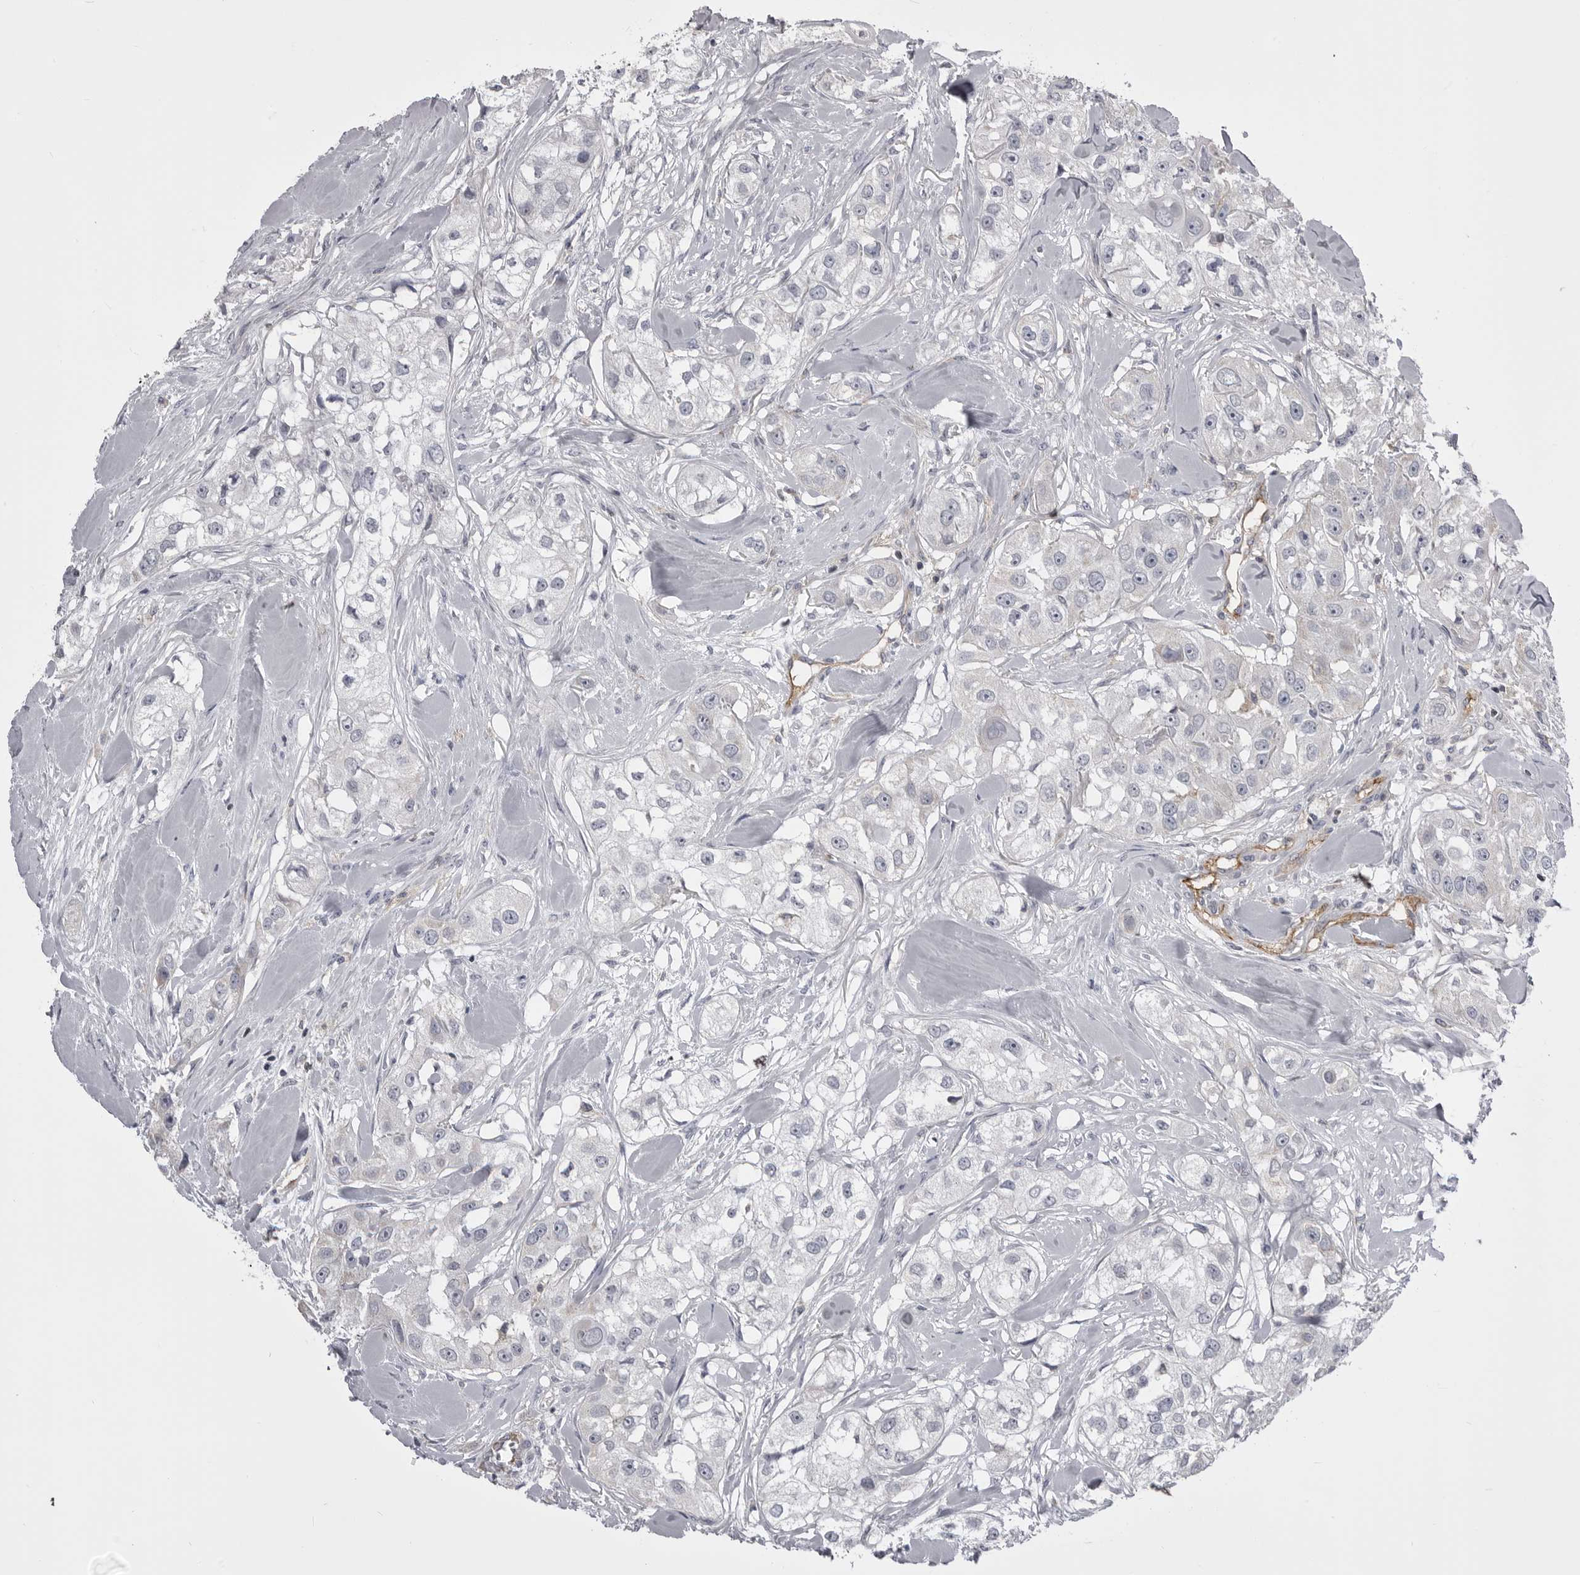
{"staining": {"intensity": "negative", "quantity": "none", "location": "none"}, "tissue": "head and neck cancer", "cell_type": "Tumor cells", "image_type": "cancer", "snomed": [{"axis": "morphology", "description": "Normal tissue, NOS"}, {"axis": "morphology", "description": "Squamous cell carcinoma, NOS"}, {"axis": "topography", "description": "Skeletal muscle"}, {"axis": "topography", "description": "Head-Neck"}], "caption": "This is an immunohistochemistry (IHC) micrograph of human head and neck cancer (squamous cell carcinoma). There is no positivity in tumor cells.", "gene": "OPLAH", "patient": {"sex": "male", "age": 51}}